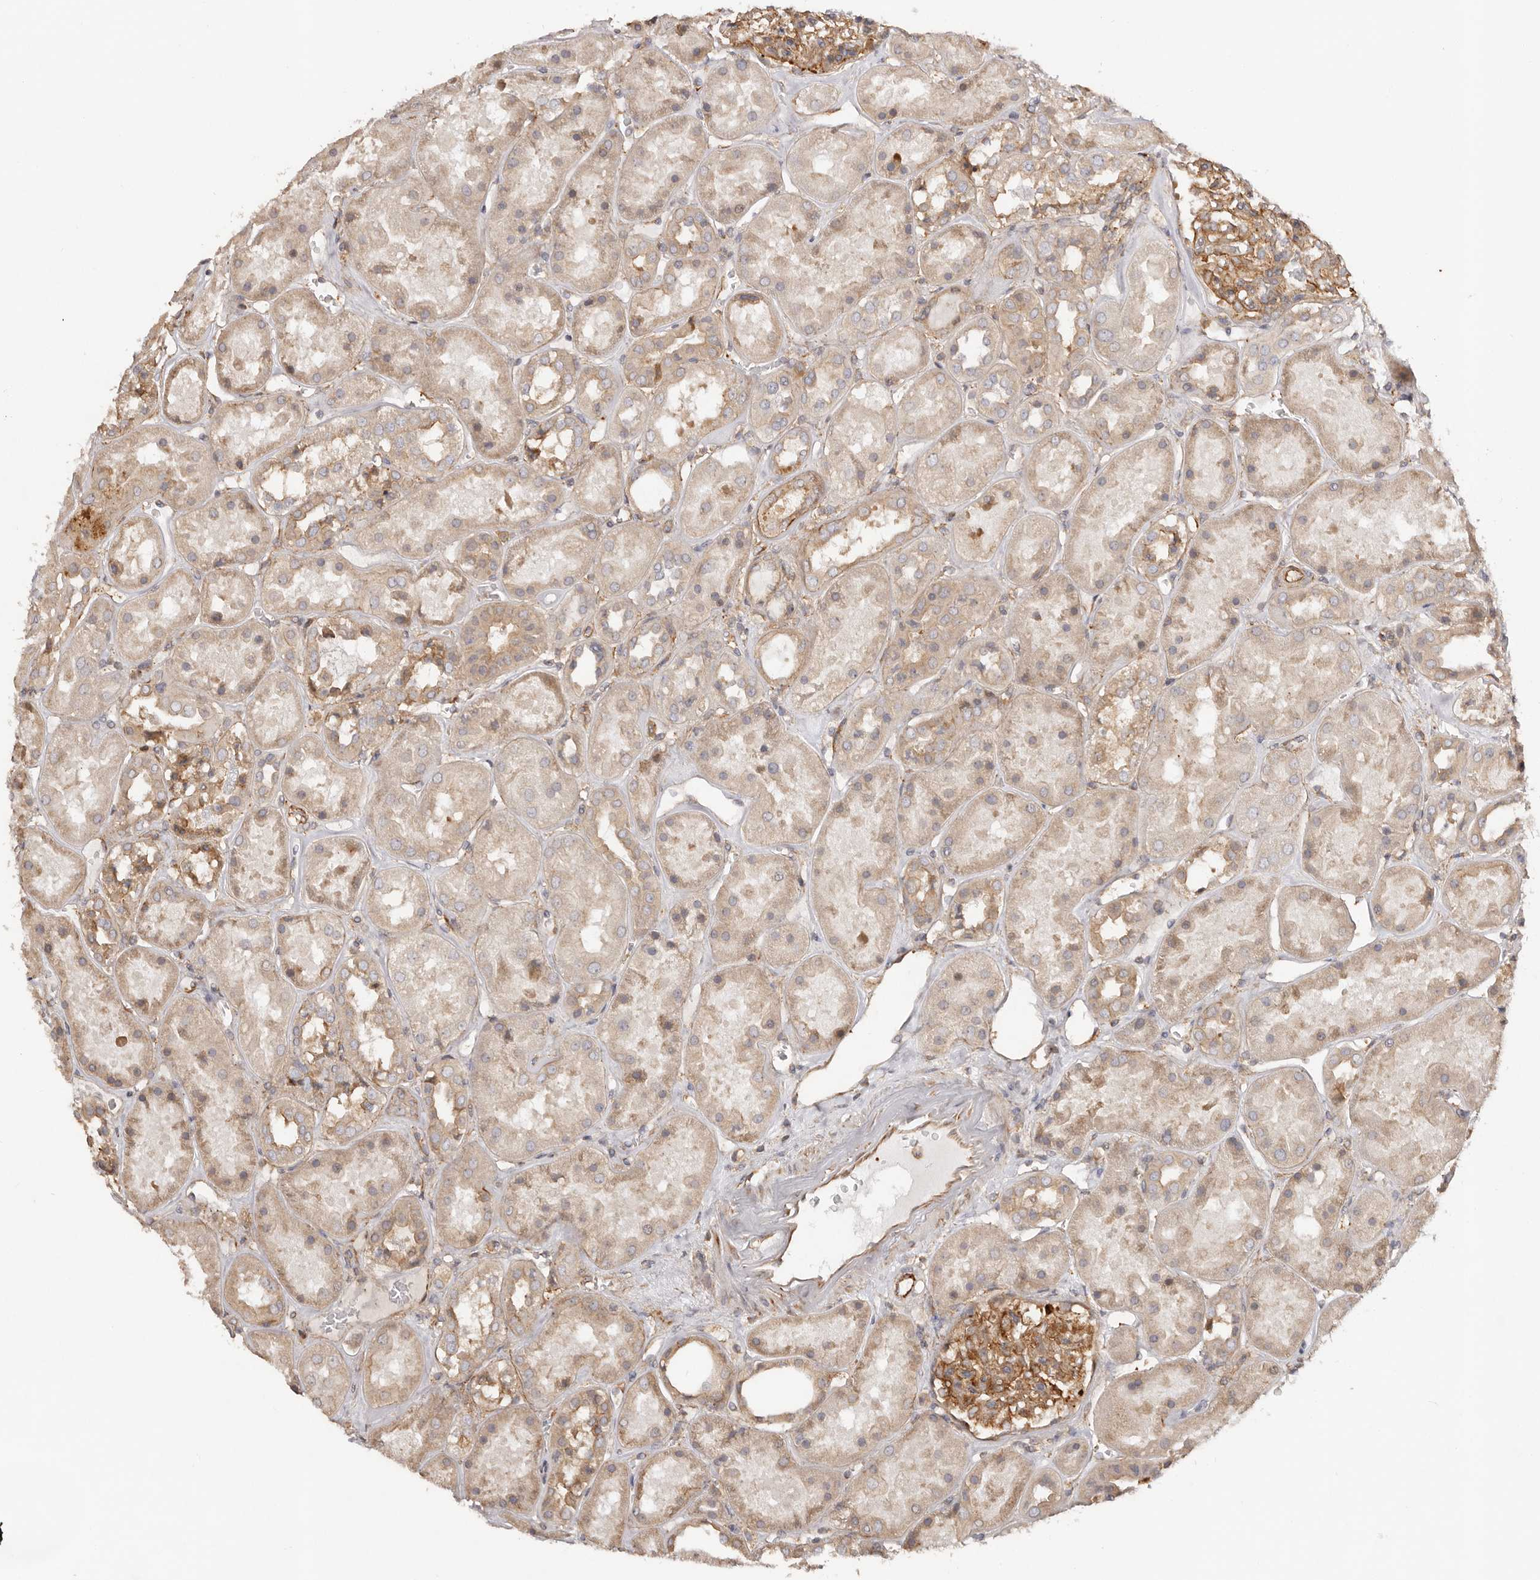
{"staining": {"intensity": "strong", "quantity": "25%-75%", "location": "cytoplasmic/membranous"}, "tissue": "kidney", "cell_type": "Cells in glomeruli", "image_type": "normal", "snomed": [{"axis": "morphology", "description": "Normal tissue, NOS"}, {"axis": "topography", "description": "Kidney"}], "caption": "Immunohistochemical staining of benign human kidney displays high levels of strong cytoplasmic/membranous expression in about 25%-75% of cells in glomeruli. (Brightfield microscopy of DAB IHC at high magnification).", "gene": "RPS6", "patient": {"sex": "male", "age": 70}}